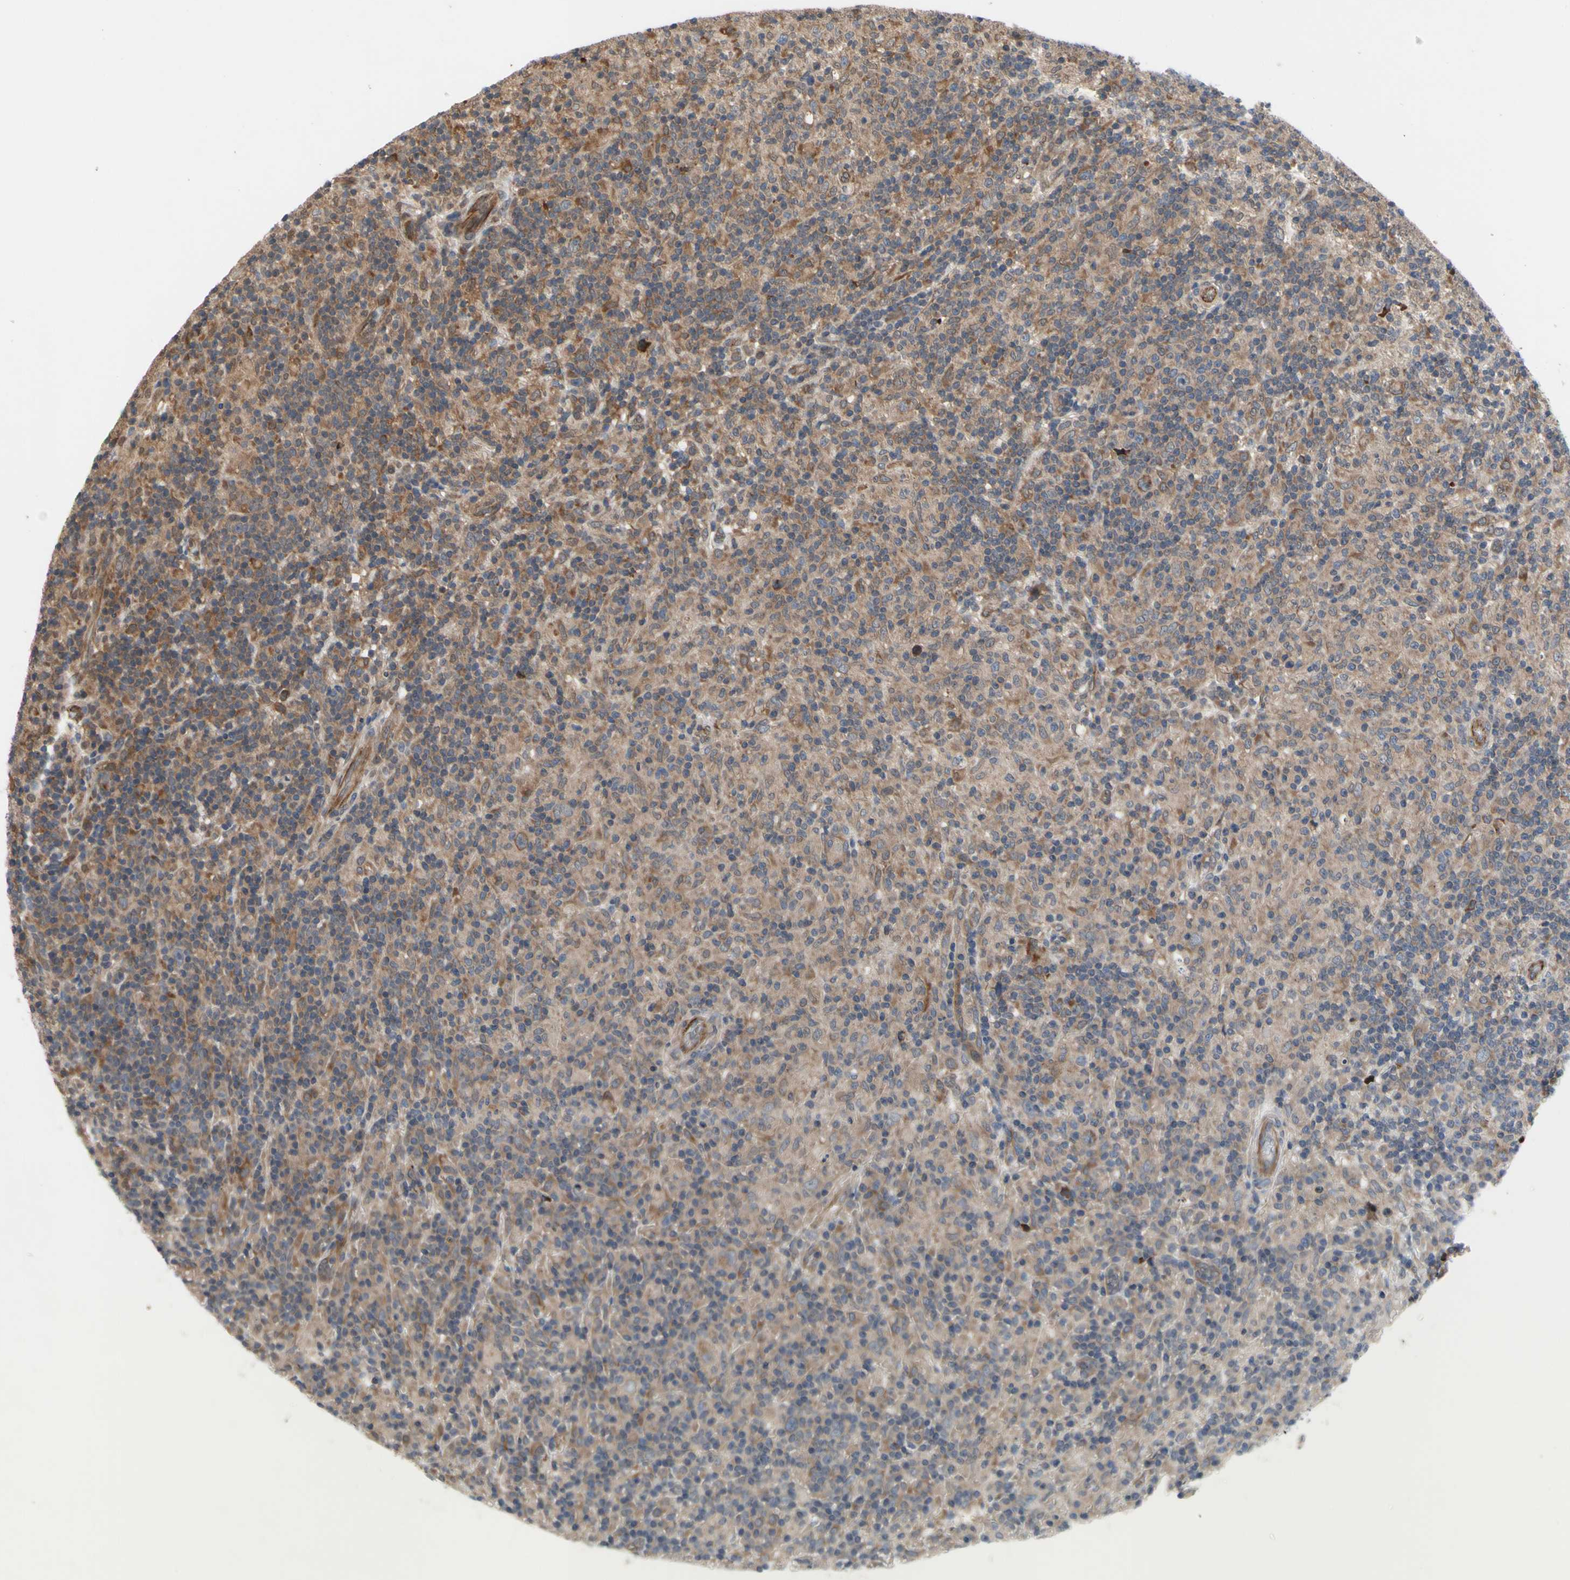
{"staining": {"intensity": "moderate", "quantity": ">75%", "location": "cytoplasmic/membranous"}, "tissue": "lymphoma", "cell_type": "Tumor cells", "image_type": "cancer", "snomed": [{"axis": "morphology", "description": "Hodgkin's disease, NOS"}, {"axis": "topography", "description": "Lymph node"}], "caption": "Protein positivity by immunohistochemistry (IHC) demonstrates moderate cytoplasmic/membranous expression in about >75% of tumor cells in lymphoma. (DAB (3,3'-diaminobenzidine) = brown stain, brightfield microscopy at high magnification).", "gene": "XIAP", "patient": {"sex": "male", "age": 70}}